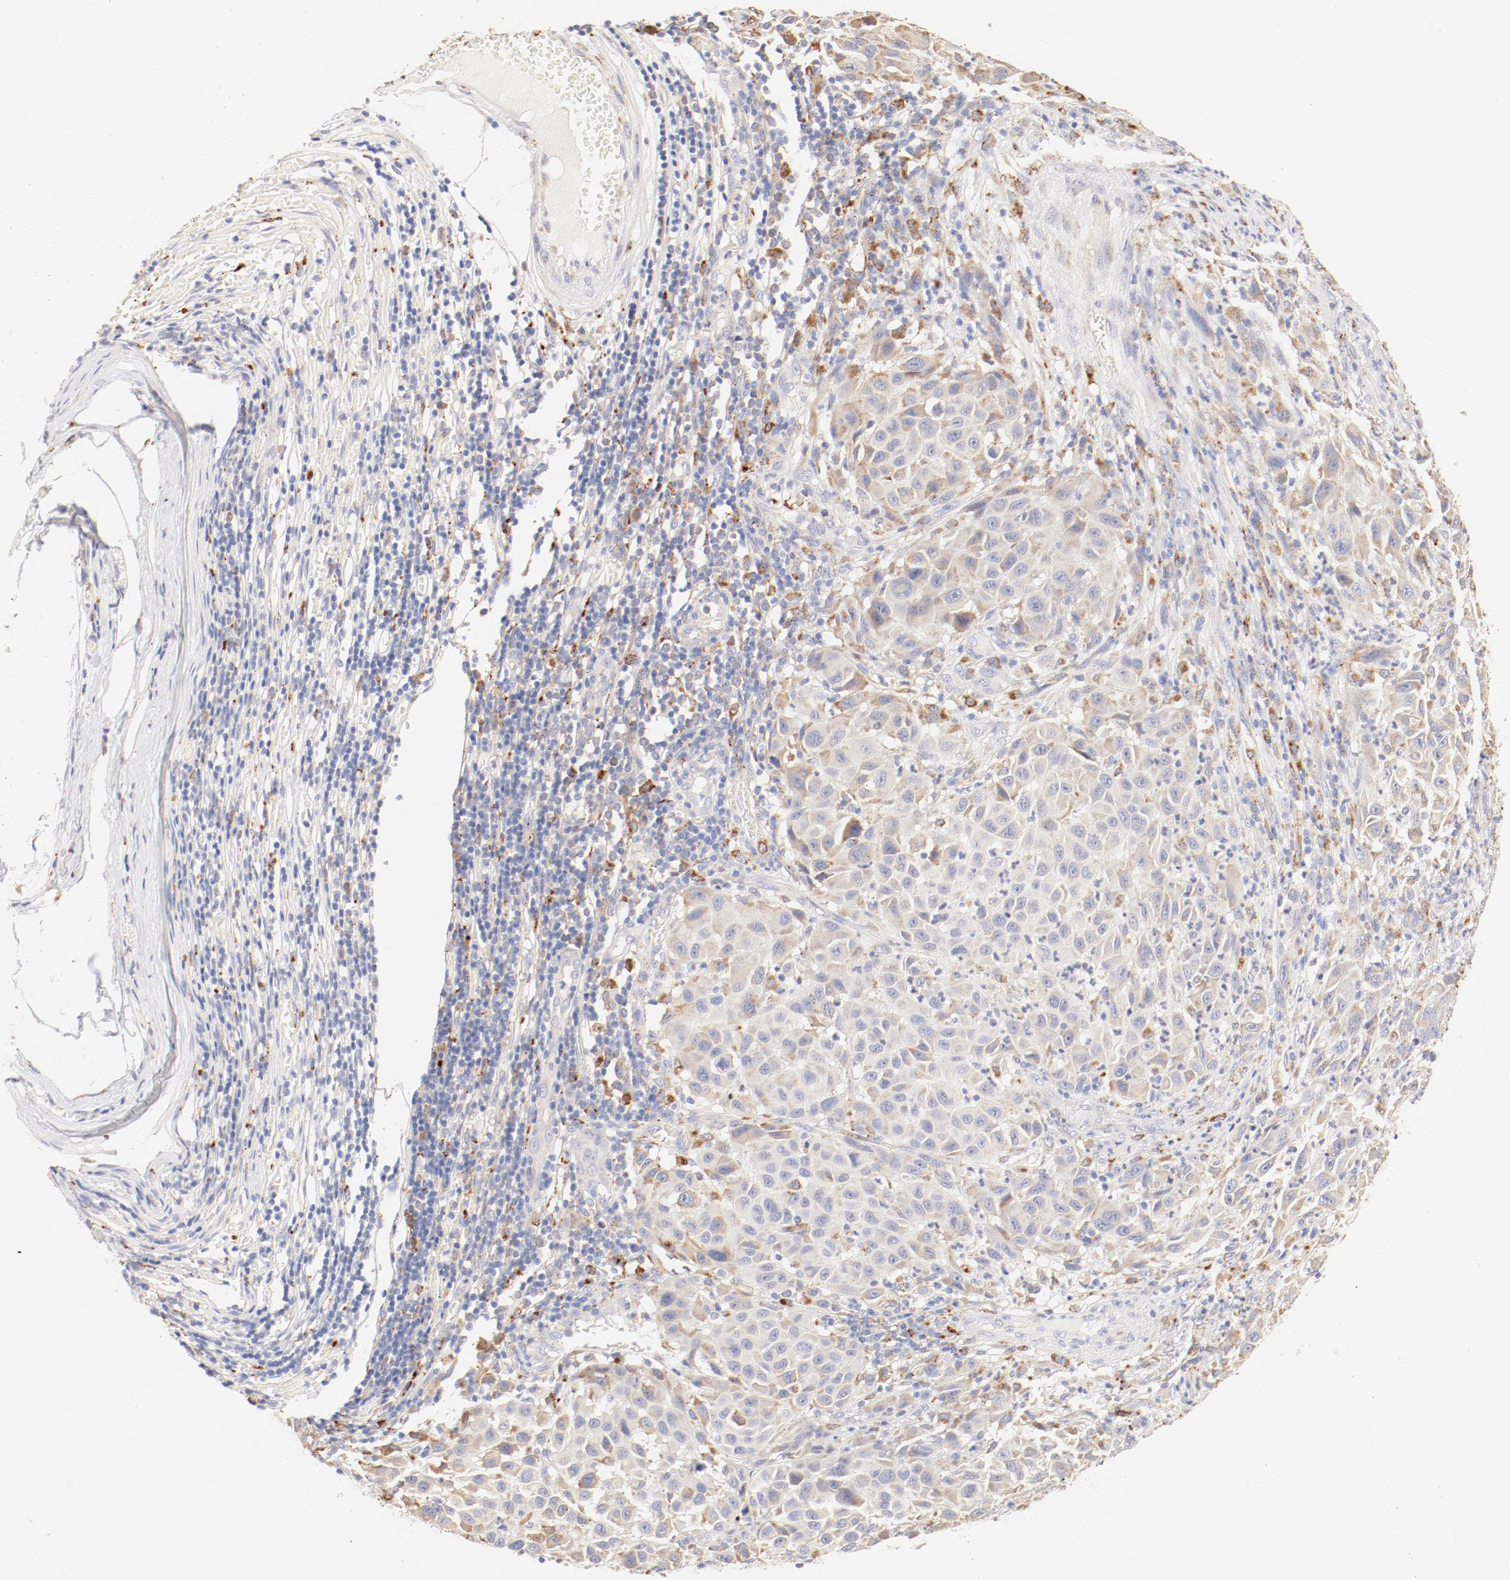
{"staining": {"intensity": "moderate", "quantity": "25%-75%", "location": "cytoplasmic/membranous"}, "tissue": "melanoma", "cell_type": "Tumor cells", "image_type": "cancer", "snomed": [{"axis": "morphology", "description": "Malignant melanoma, Metastatic site"}, {"axis": "topography", "description": "Lymph node"}], "caption": "This is an image of IHC staining of melanoma, which shows moderate expression in the cytoplasmic/membranous of tumor cells.", "gene": "CTSH", "patient": {"sex": "male", "age": 61}}